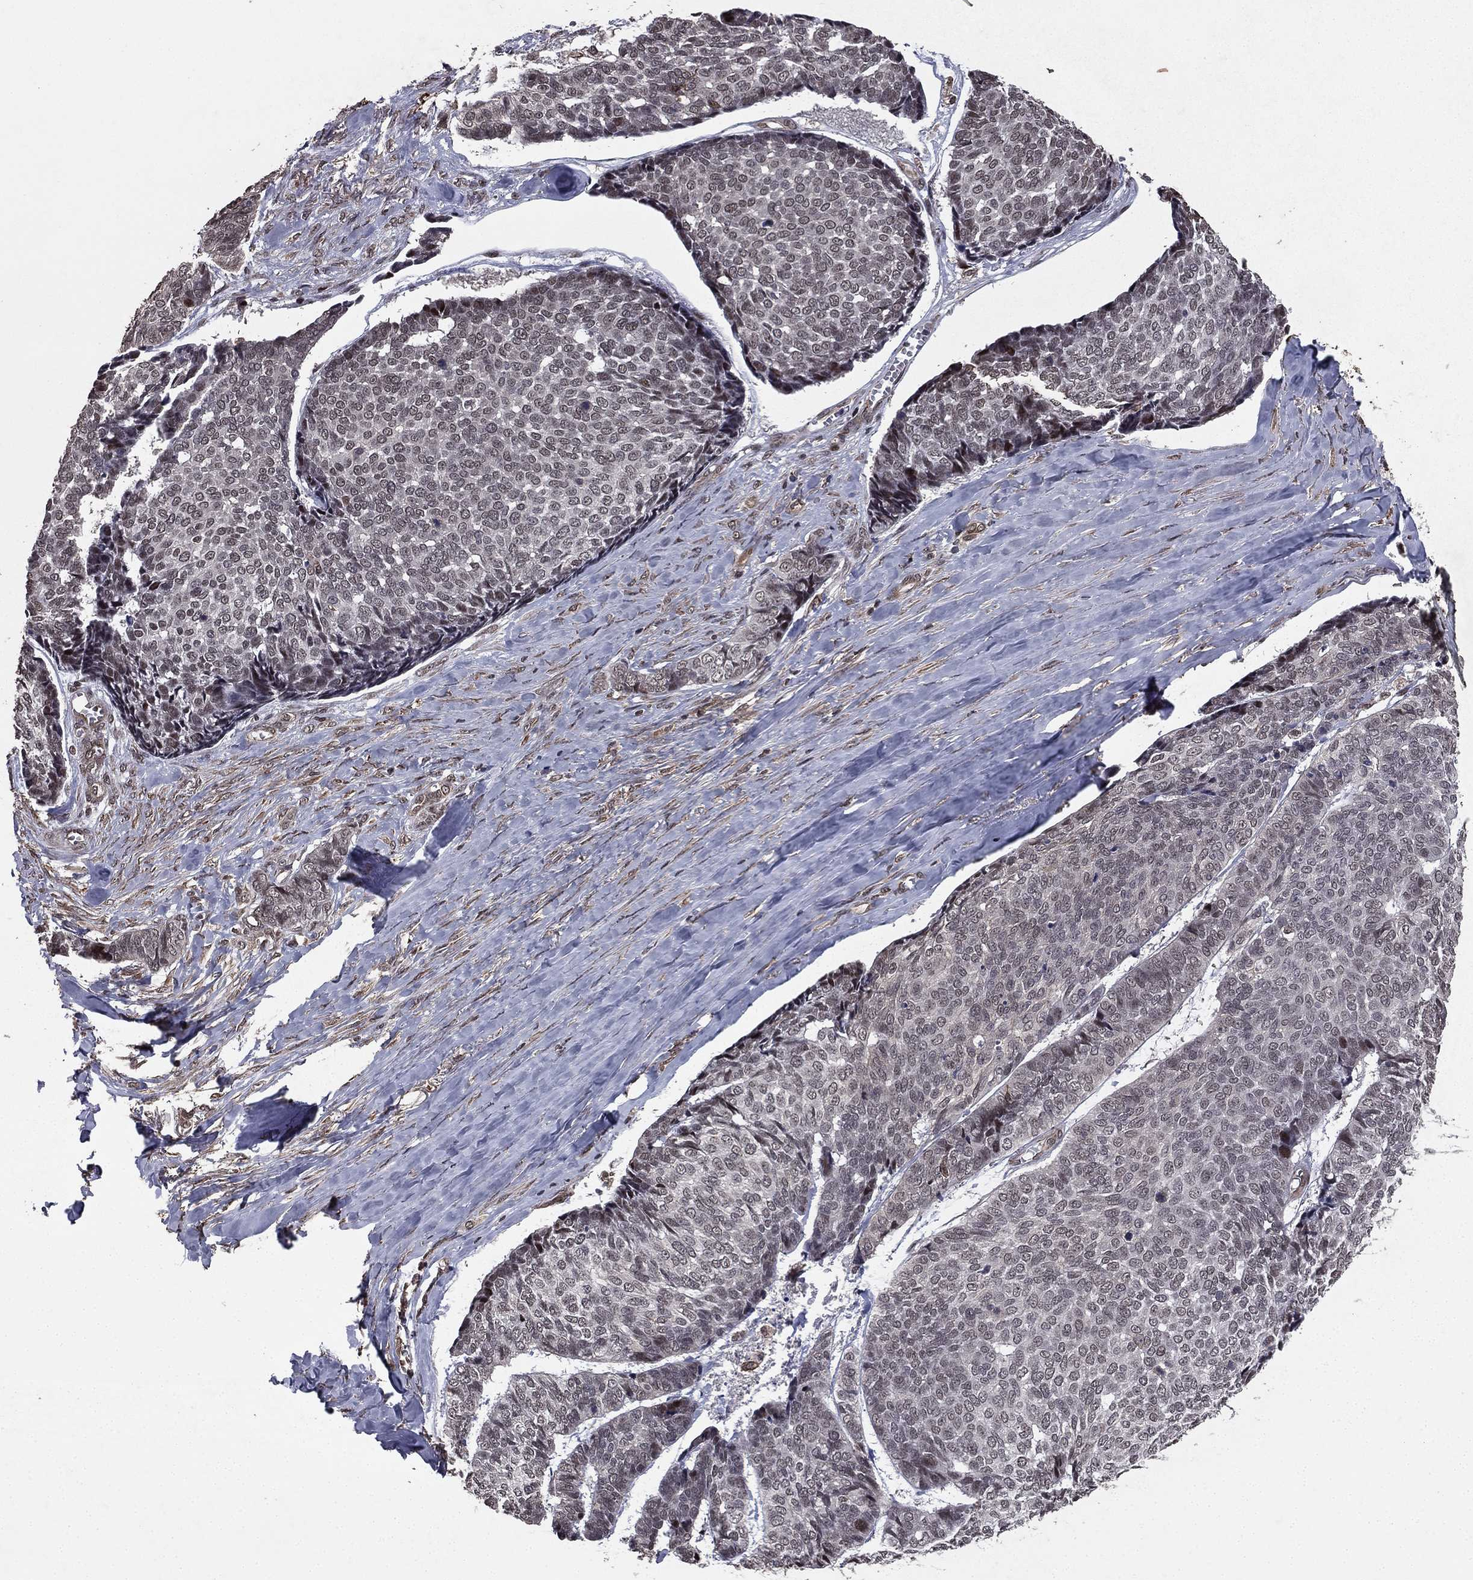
{"staining": {"intensity": "moderate", "quantity": "<25%", "location": "nuclear"}, "tissue": "skin cancer", "cell_type": "Tumor cells", "image_type": "cancer", "snomed": [{"axis": "morphology", "description": "Basal cell carcinoma"}, {"axis": "topography", "description": "Skin"}], "caption": "A brown stain highlights moderate nuclear staining of a protein in human skin cancer tumor cells.", "gene": "RARB", "patient": {"sex": "male", "age": 86}}